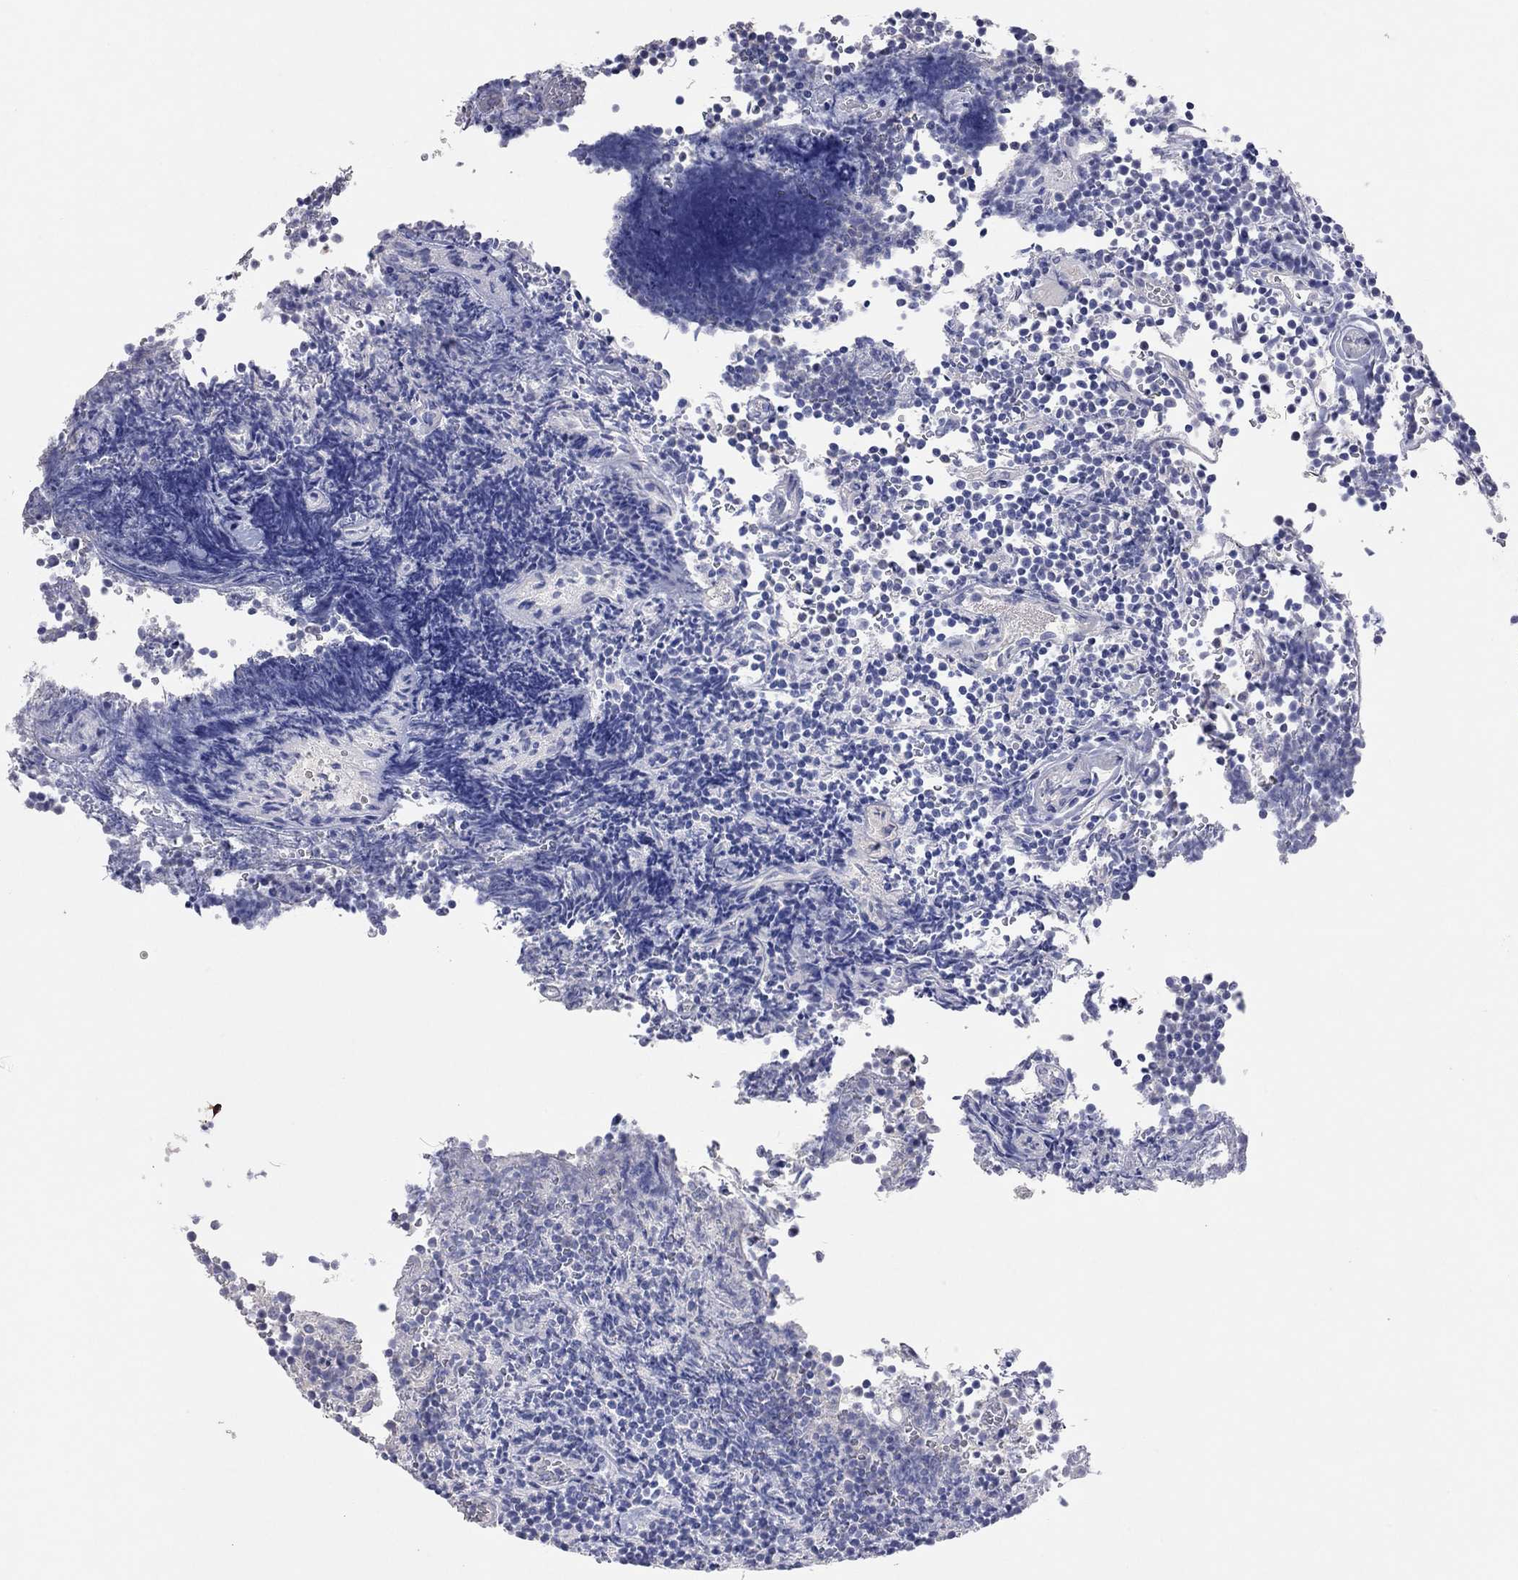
{"staining": {"intensity": "negative", "quantity": "none", "location": "none"}, "tissue": "lymphoma", "cell_type": "Tumor cells", "image_type": "cancer", "snomed": [{"axis": "morphology", "description": "Malignant lymphoma, non-Hodgkin's type, Low grade"}, {"axis": "topography", "description": "Brain"}], "caption": "Tumor cells show no significant expression in malignant lymphoma, non-Hodgkin's type (low-grade).", "gene": "MMP13", "patient": {"sex": "female", "age": 66}}